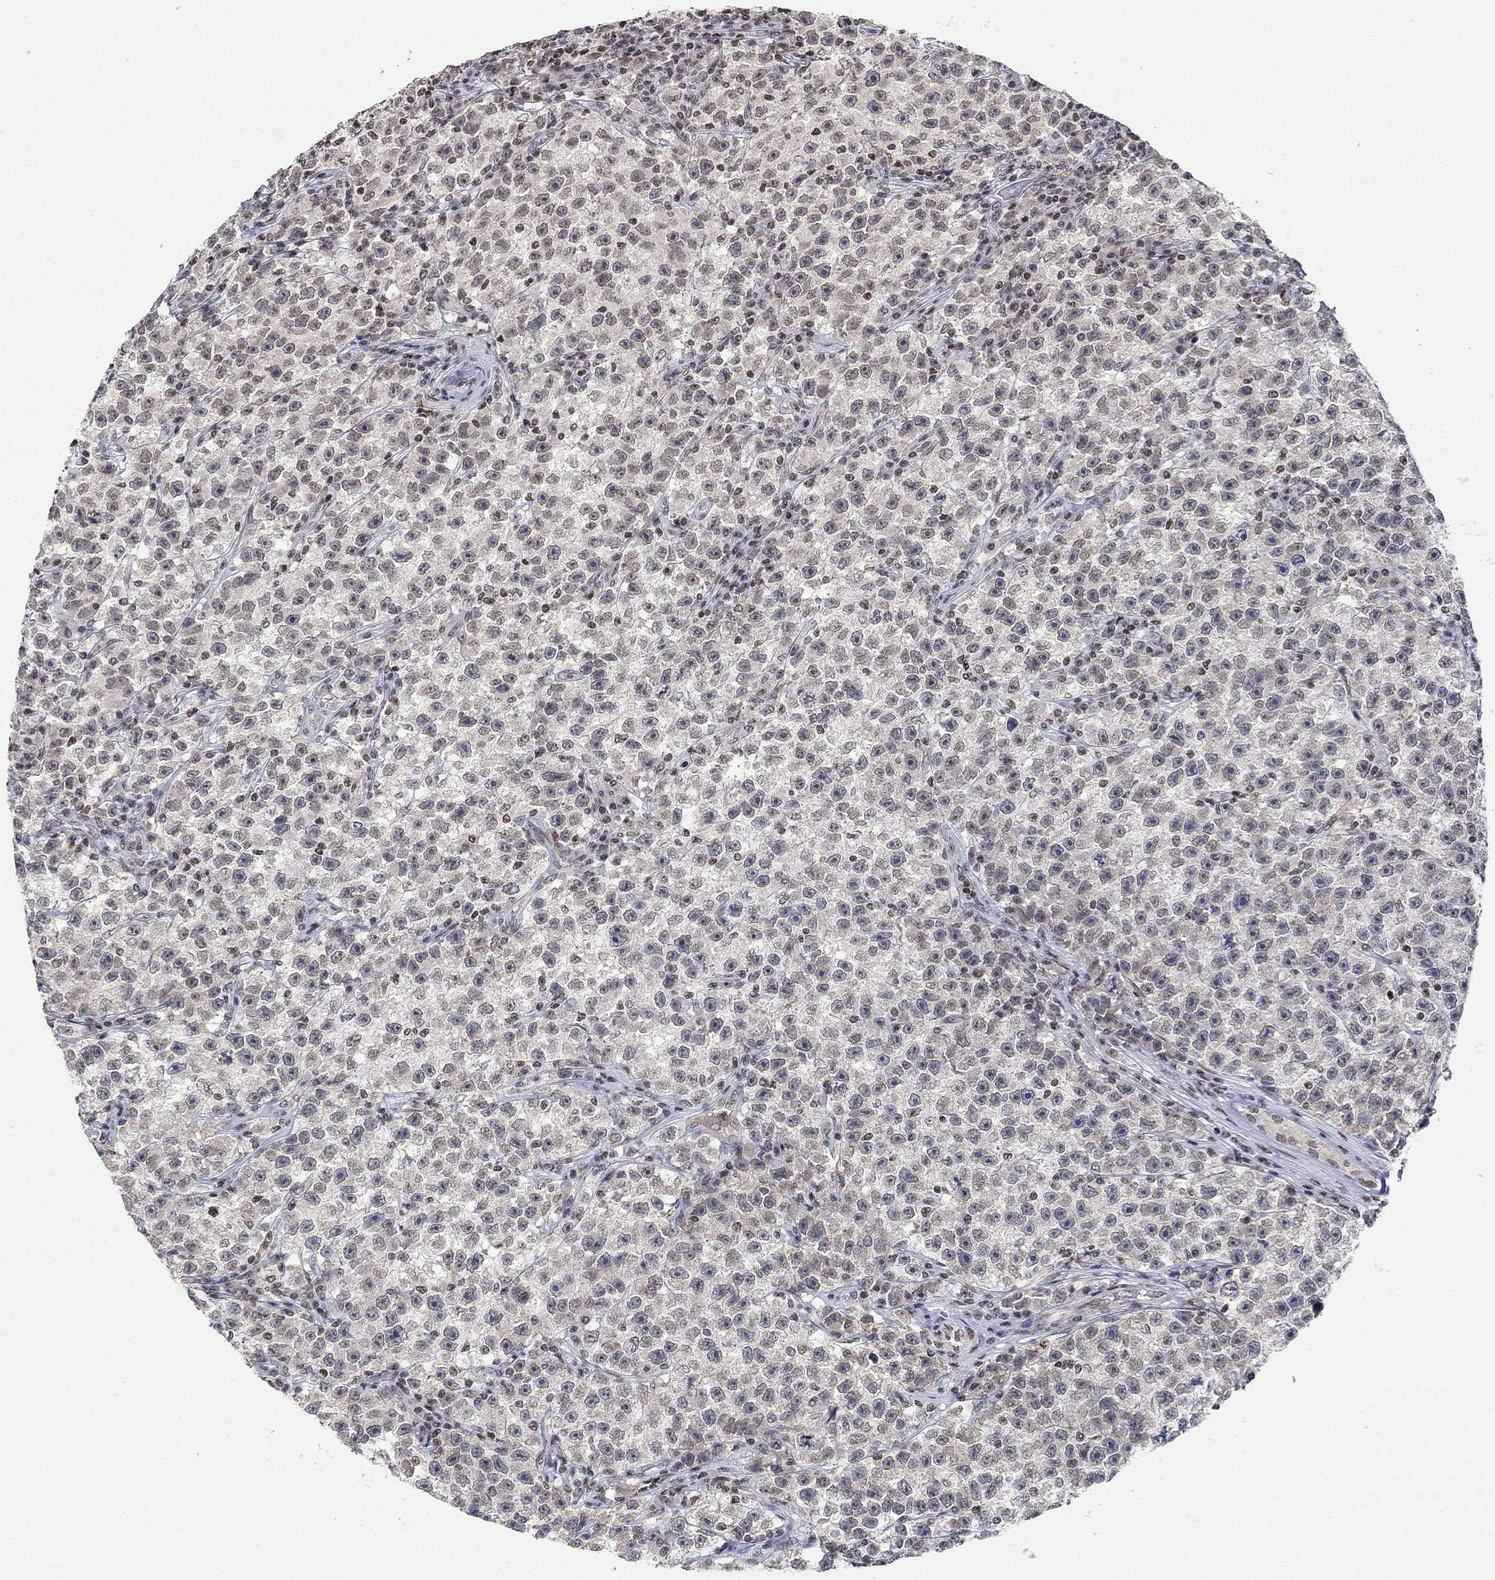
{"staining": {"intensity": "negative", "quantity": "none", "location": "none"}, "tissue": "testis cancer", "cell_type": "Tumor cells", "image_type": "cancer", "snomed": [{"axis": "morphology", "description": "Seminoma, NOS"}, {"axis": "topography", "description": "Testis"}], "caption": "An immunohistochemistry micrograph of testis cancer (seminoma) is shown. There is no staining in tumor cells of testis cancer (seminoma).", "gene": "KLF12", "patient": {"sex": "male", "age": 22}}